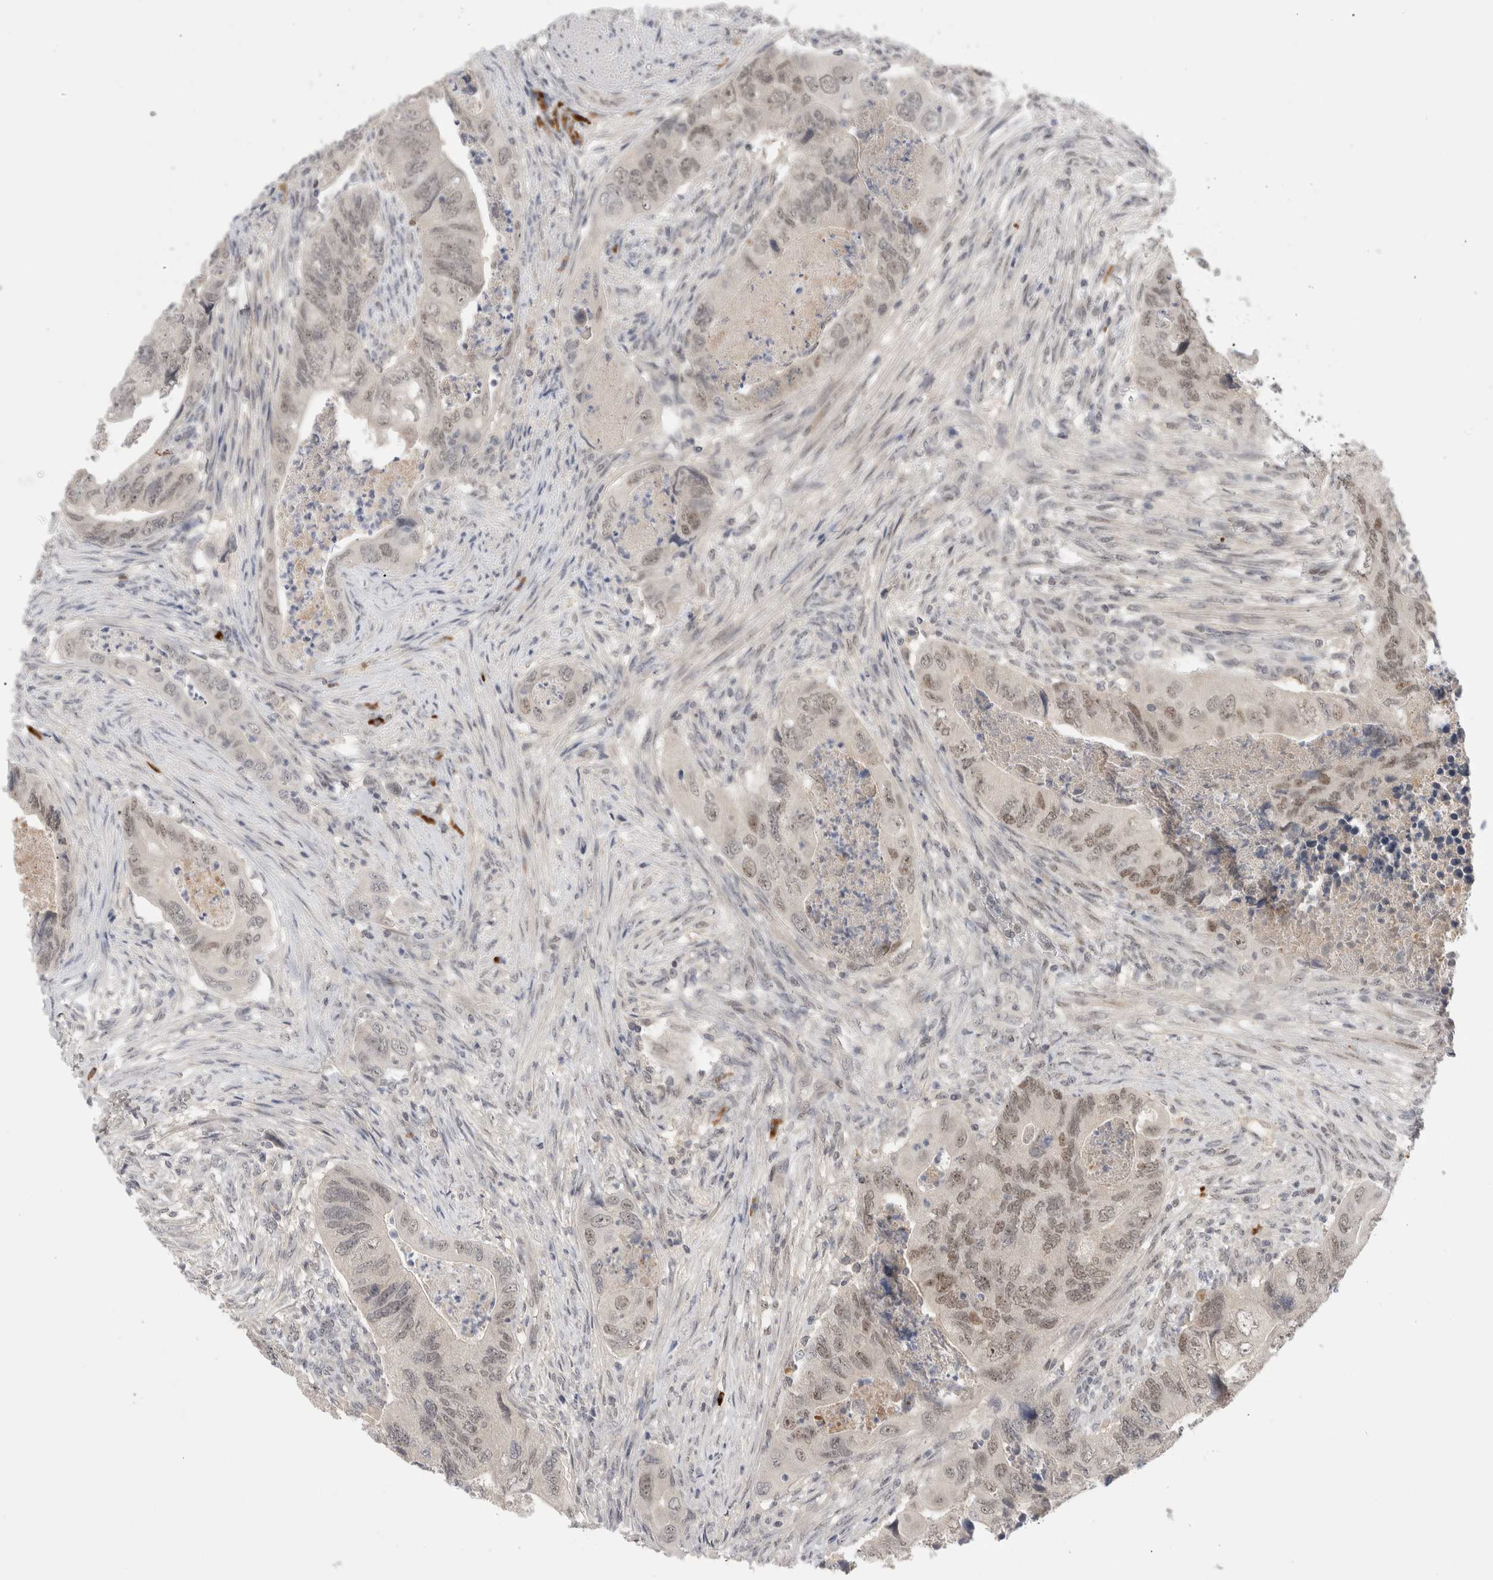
{"staining": {"intensity": "weak", "quantity": "25%-75%", "location": "nuclear"}, "tissue": "colorectal cancer", "cell_type": "Tumor cells", "image_type": "cancer", "snomed": [{"axis": "morphology", "description": "Adenocarcinoma, NOS"}, {"axis": "topography", "description": "Rectum"}], "caption": "Colorectal adenocarcinoma stained with a protein marker displays weak staining in tumor cells.", "gene": "ZNF24", "patient": {"sex": "male", "age": 63}}